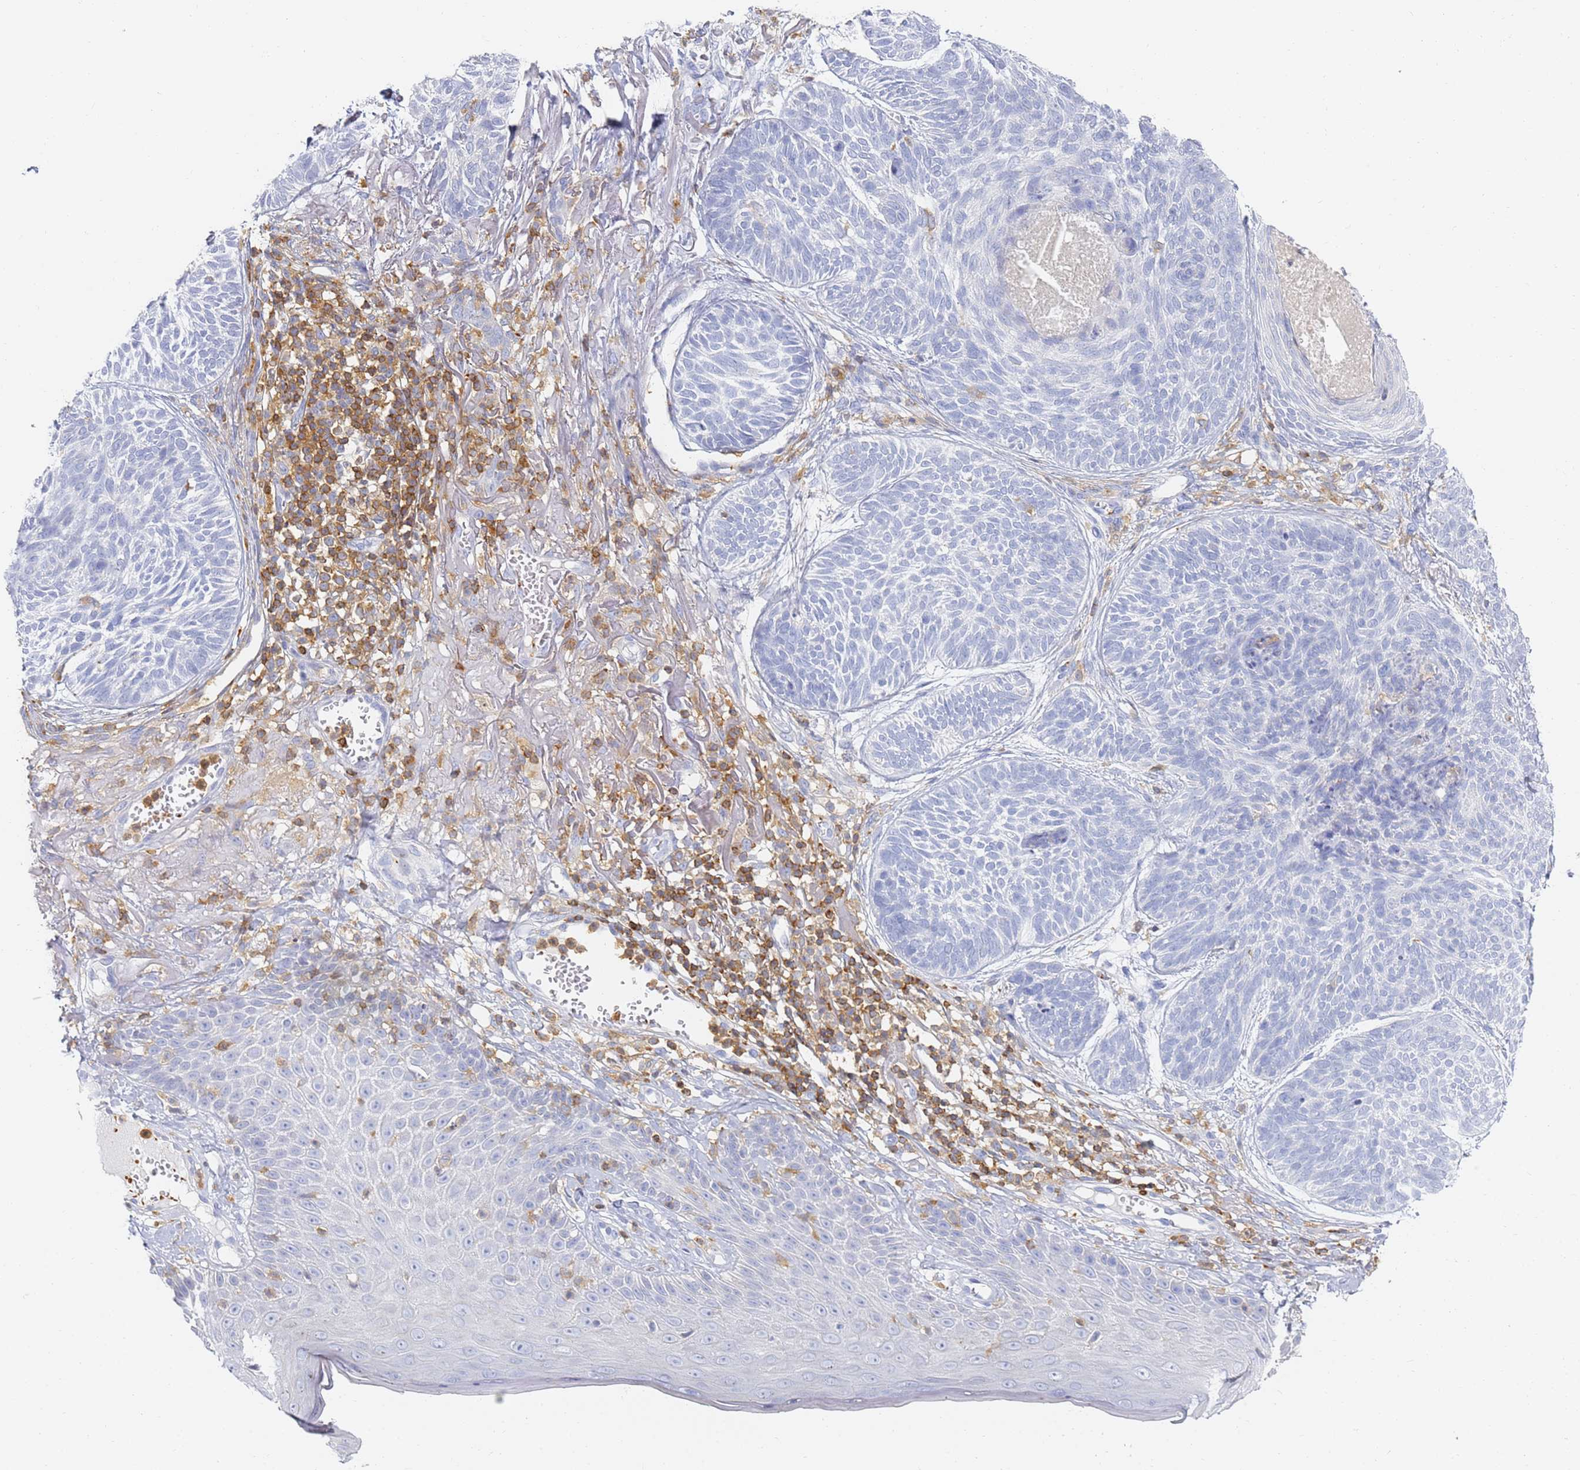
{"staining": {"intensity": "negative", "quantity": "none", "location": "none"}, "tissue": "skin cancer", "cell_type": "Tumor cells", "image_type": "cancer", "snomed": [{"axis": "morphology", "description": "Normal tissue, NOS"}, {"axis": "morphology", "description": "Basal cell carcinoma"}, {"axis": "topography", "description": "Skin"}], "caption": "Immunohistochemical staining of basal cell carcinoma (skin) reveals no significant expression in tumor cells.", "gene": "BIN2", "patient": {"sex": "male", "age": 66}}